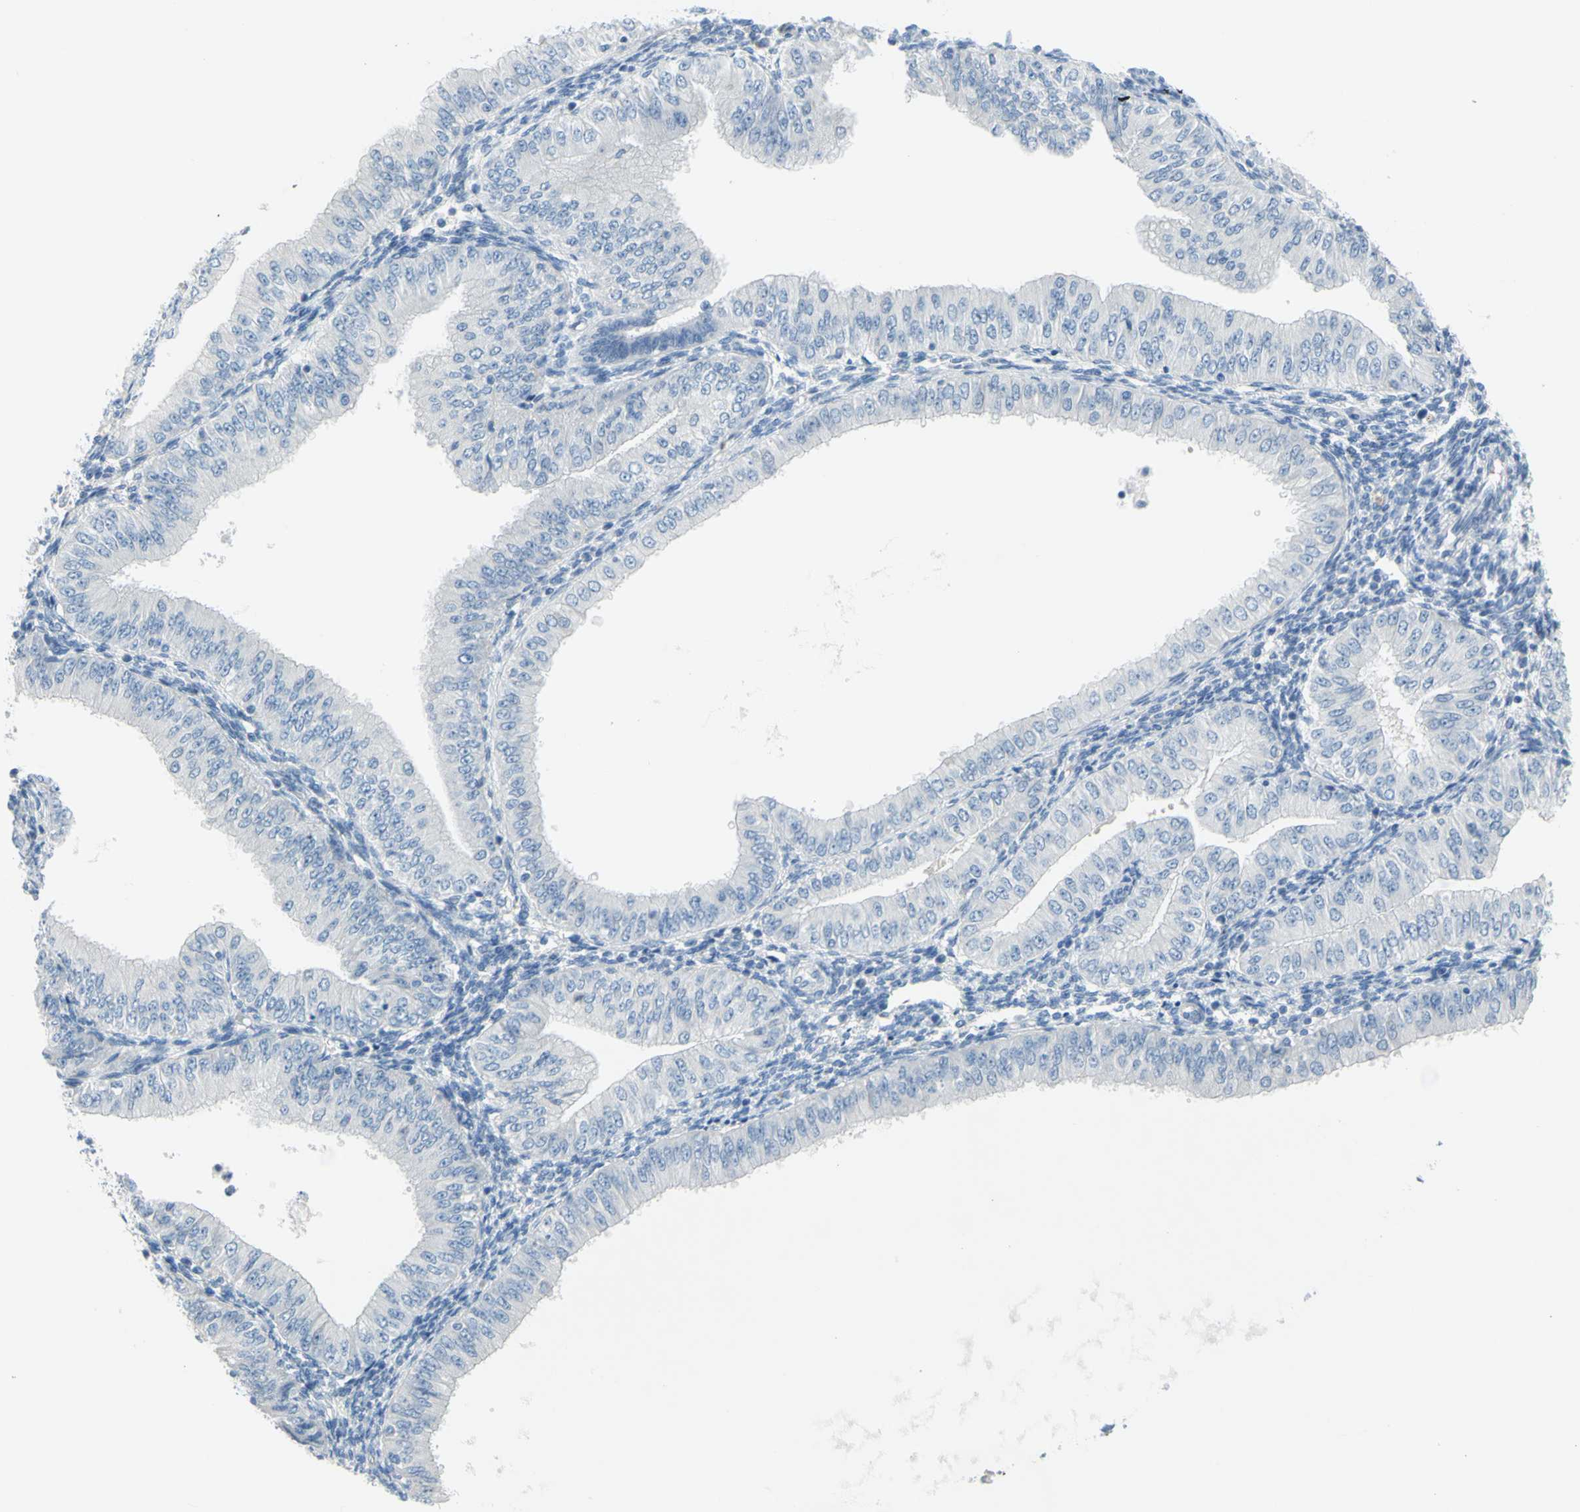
{"staining": {"intensity": "negative", "quantity": "none", "location": "none"}, "tissue": "endometrial cancer", "cell_type": "Tumor cells", "image_type": "cancer", "snomed": [{"axis": "morphology", "description": "Normal tissue, NOS"}, {"axis": "morphology", "description": "Adenocarcinoma, NOS"}, {"axis": "topography", "description": "Endometrium"}], "caption": "Endometrial cancer was stained to show a protein in brown. There is no significant staining in tumor cells. (IHC, brightfield microscopy, high magnification).", "gene": "DCT", "patient": {"sex": "female", "age": 53}}